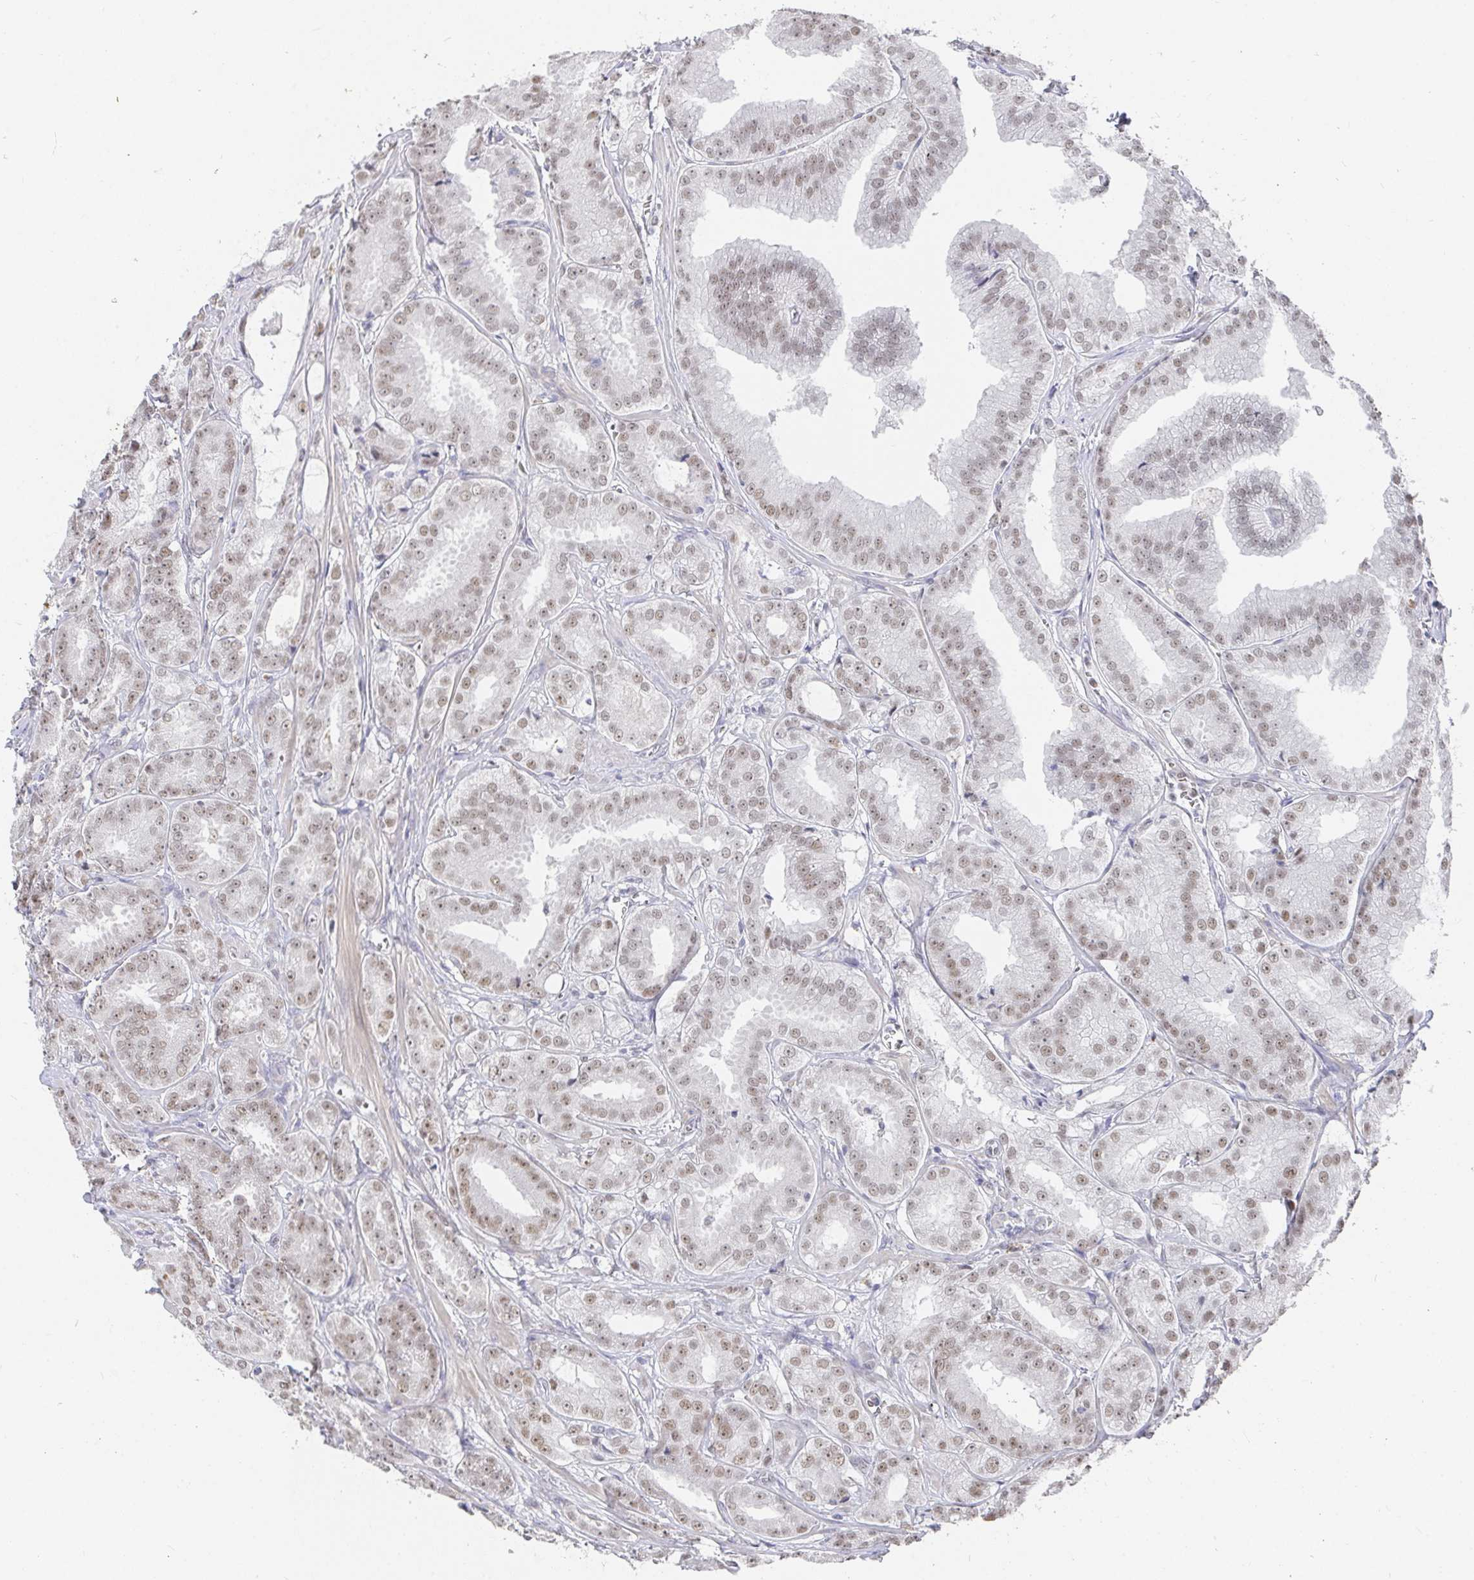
{"staining": {"intensity": "weak", "quantity": ">75%", "location": "nuclear"}, "tissue": "prostate cancer", "cell_type": "Tumor cells", "image_type": "cancer", "snomed": [{"axis": "morphology", "description": "Adenocarcinoma, High grade"}, {"axis": "topography", "description": "Prostate"}], "caption": "Prostate cancer stained with DAB (3,3'-diaminobenzidine) immunohistochemistry reveals low levels of weak nuclear expression in approximately >75% of tumor cells. (IHC, brightfield microscopy, high magnification).", "gene": "RCOR1", "patient": {"sex": "male", "age": 64}}